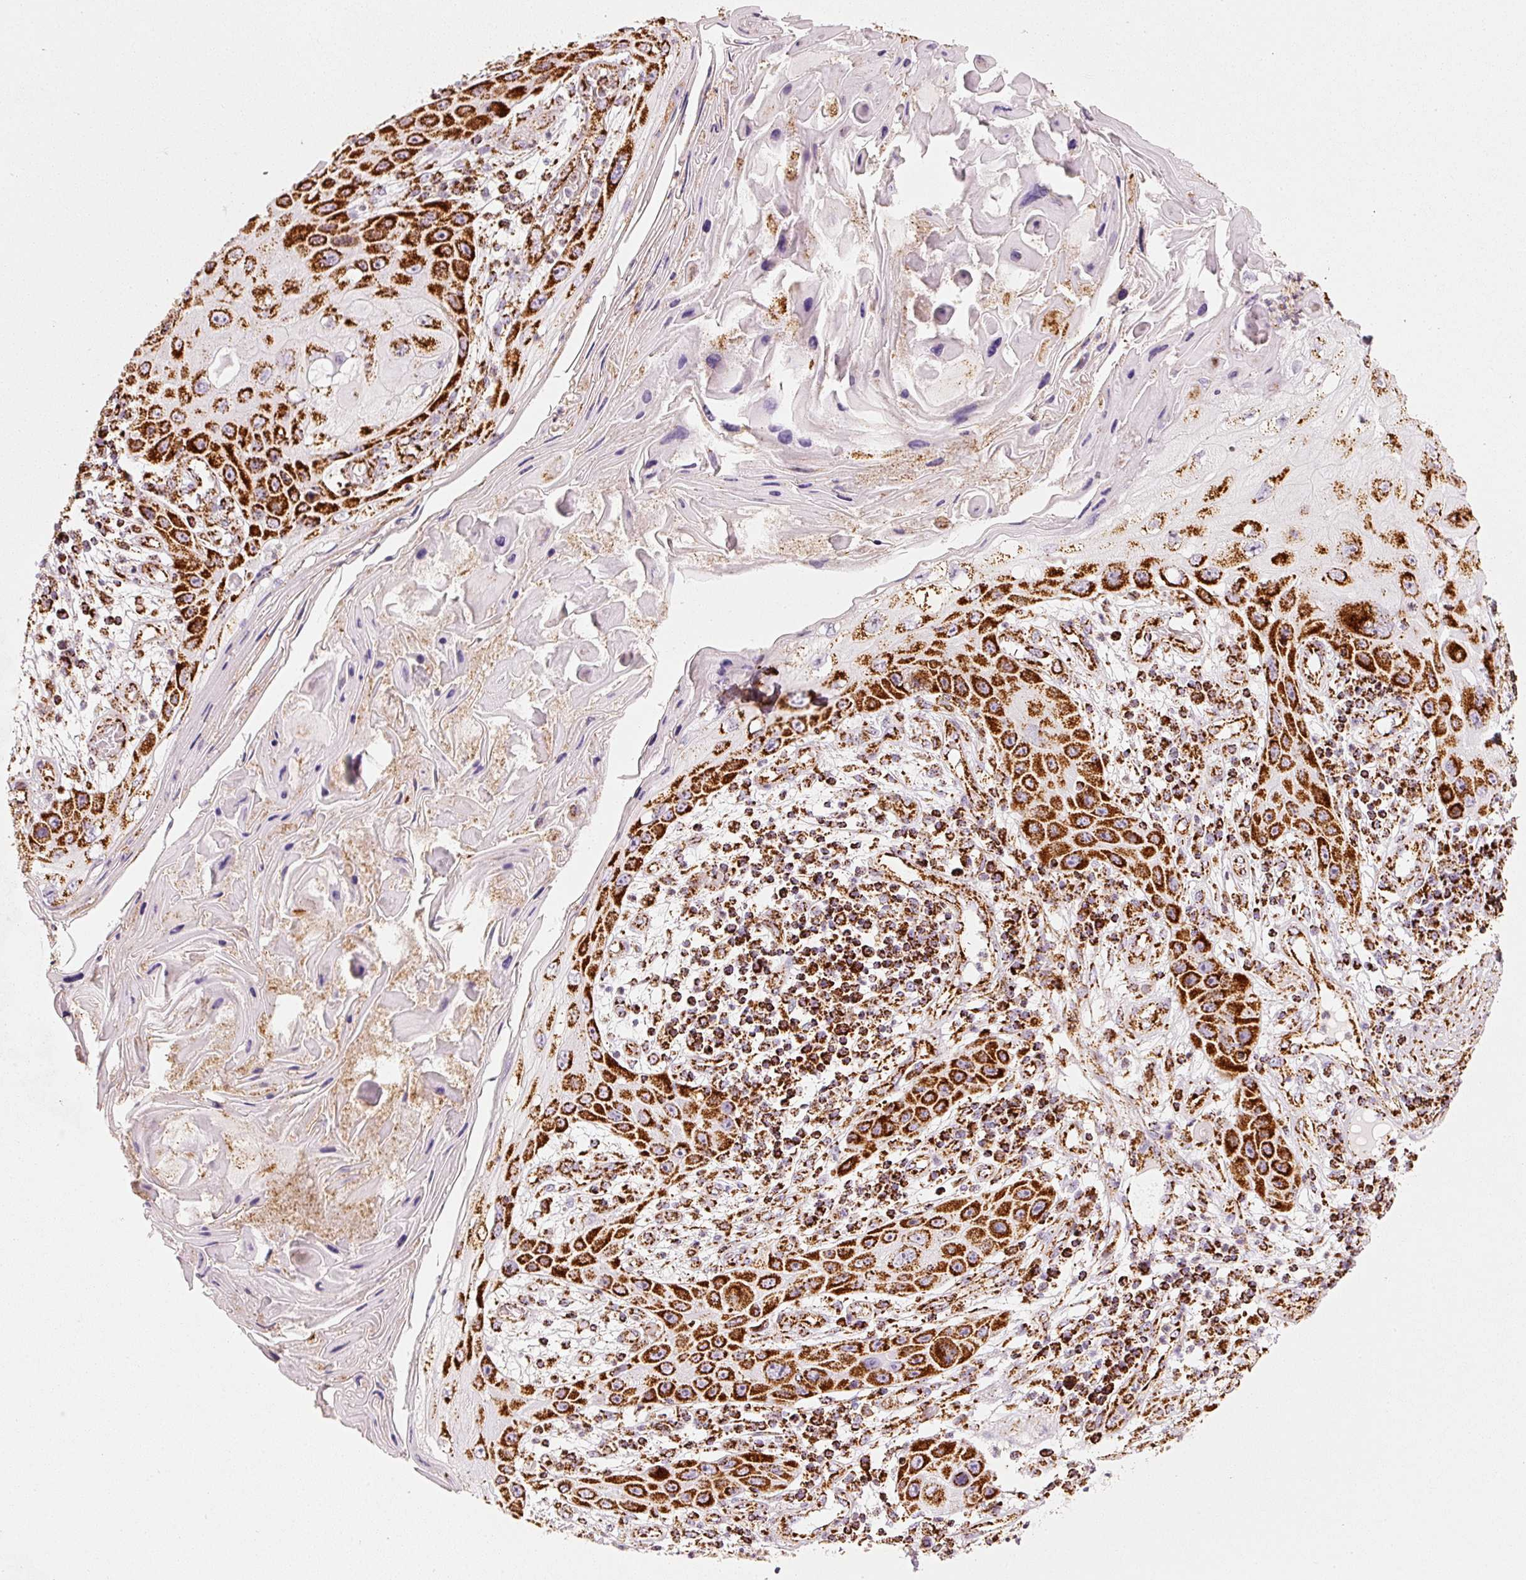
{"staining": {"intensity": "strong", "quantity": ">75%", "location": "cytoplasmic/membranous"}, "tissue": "skin cancer", "cell_type": "Tumor cells", "image_type": "cancer", "snomed": [{"axis": "morphology", "description": "Squamous cell carcinoma, NOS"}, {"axis": "topography", "description": "Skin"}, {"axis": "topography", "description": "Vulva"}], "caption": "A high amount of strong cytoplasmic/membranous staining is seen in approximately >75% of tumor cells in skin cancer tissue.", "gene": "MT-CO2", "patient": {"sex": "female", "age": 44}}